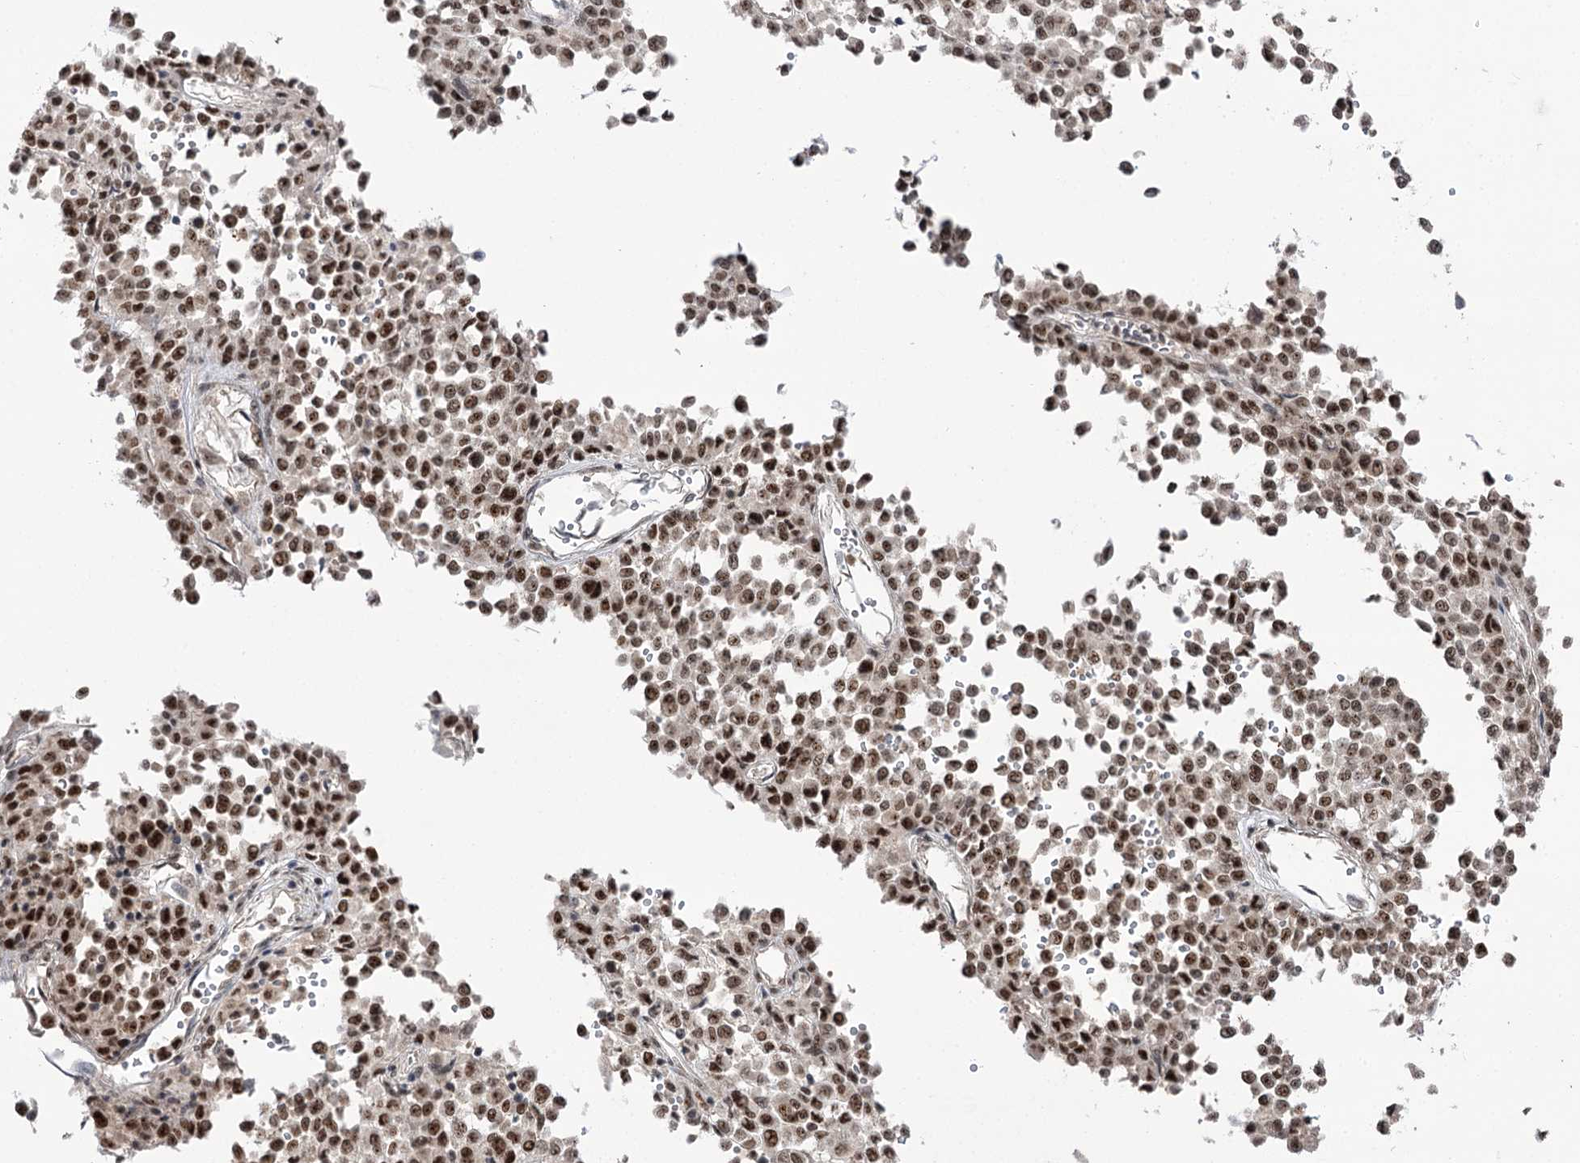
{"staining": {"intensity": "moderate", "quantity": ">75%", "location": "nuclear"}, "tissue": "melanoma", "cell_type": "Tumor cells", "image_type": "cancer", "snomed": [{"axis": "morphology", "description": "Malignant melanoma, Metastatic site"}, {"axis": "topography", "description": "Pancreas"}], "caption": "Immunohistochemical staining of malignant melanoma (metastatic site) reveals medium levels of moderate nuclear expression in approximately >75% of tumor cells.", "gene": "ERCC3", "patient": {"sex": "female", "age": 30}}